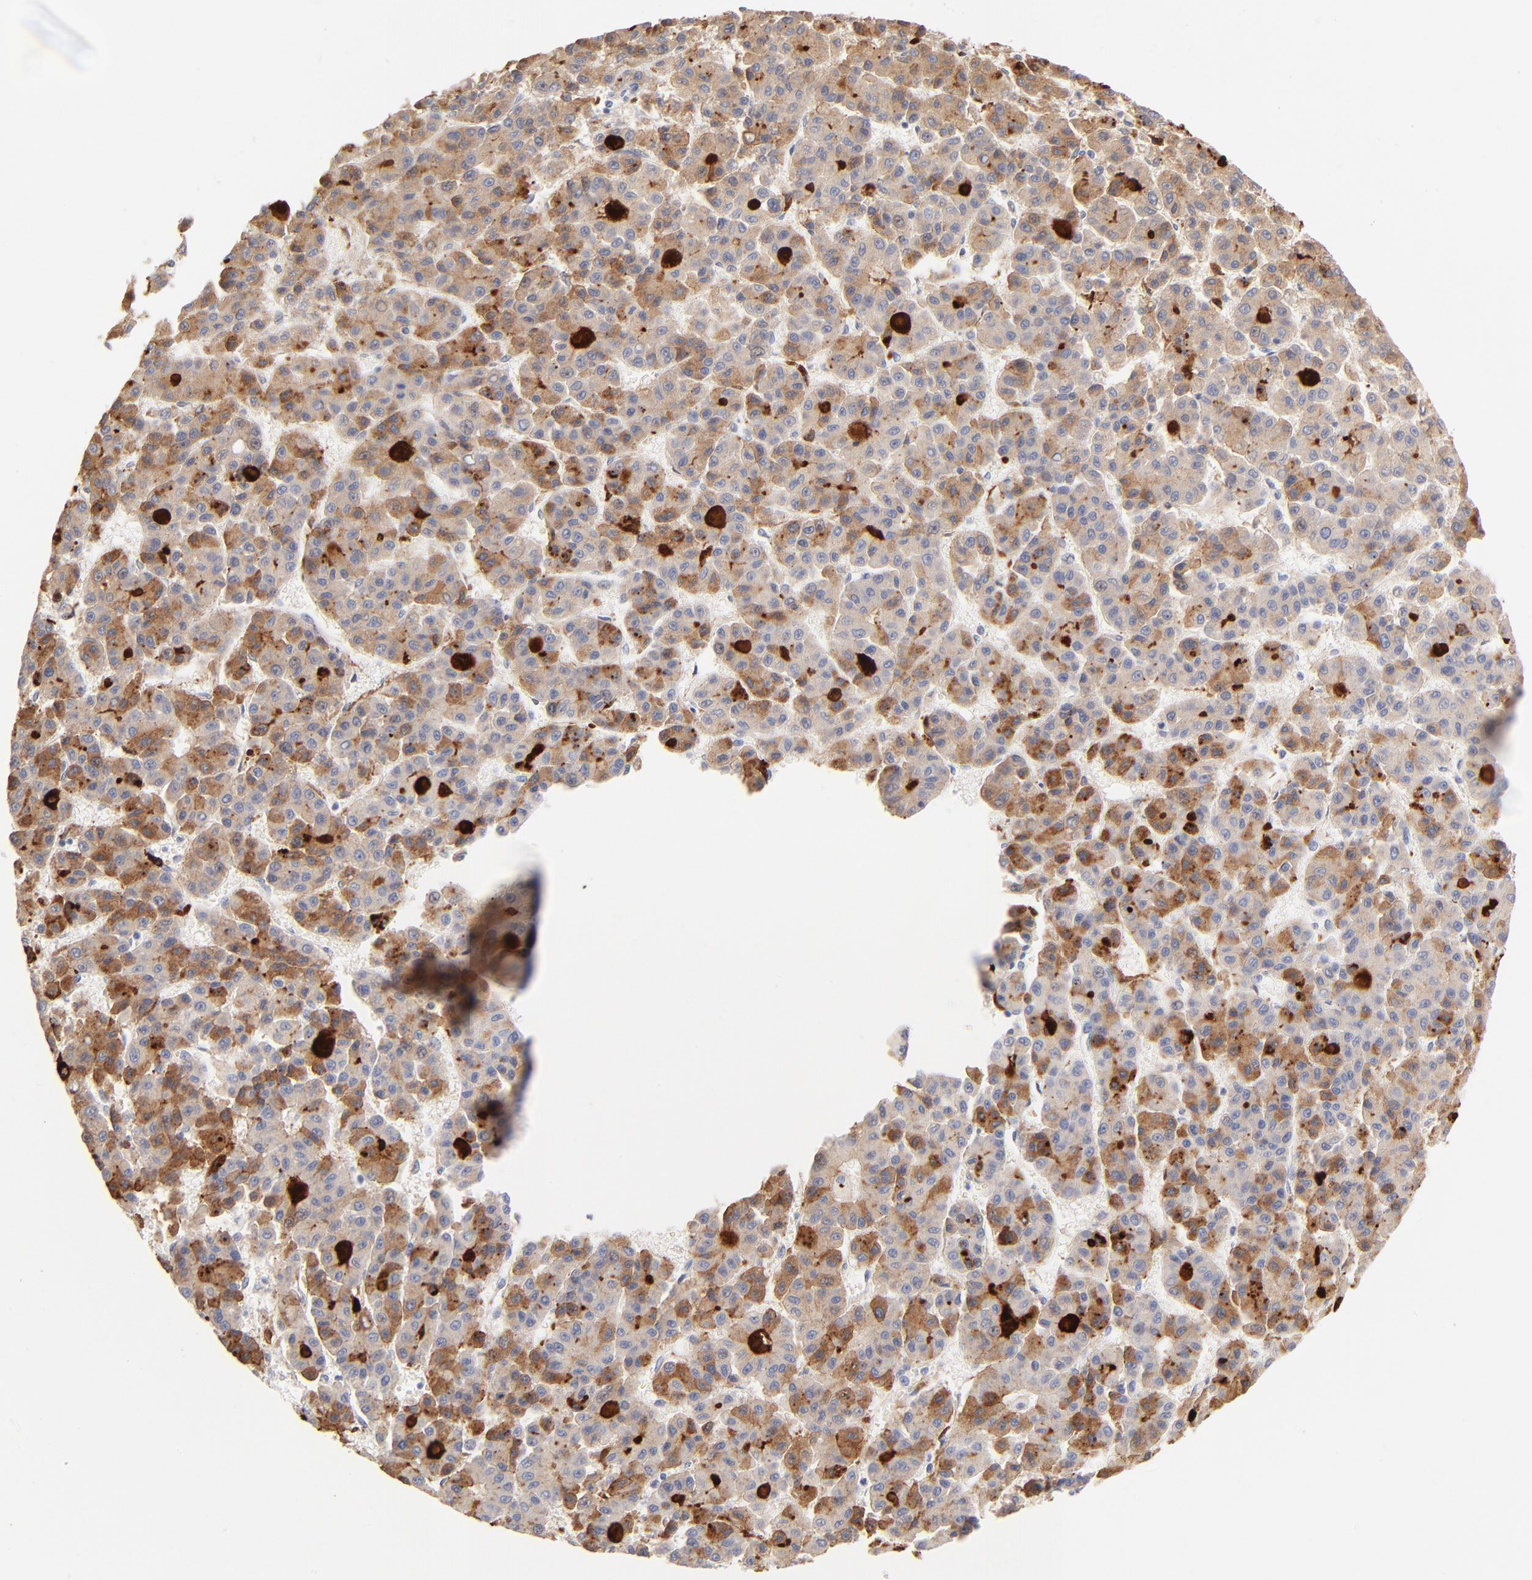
{"staining": {"intensity": "moderate", "quantity": "25%-75%", "location": "cytoplasmic/membranous"}, "tissue": "liver cancer", "cell_type": "Tumor cells", "image_type": "cancer", "snomed": [{"axis": "morphology", "description": "Carcinoma, Hepatocellular, NOS"}, {"axis": "topography", "description": "Liver"}], "caption": "DAB immunohistochemical staining of human liver hepatocellular carcinoma reveals moderate cytoplasmic/membranous protein expression in about 25%-75% of tumor cells.", "gene": "APOH", "patient": {"sex": "male", "age": 70}}